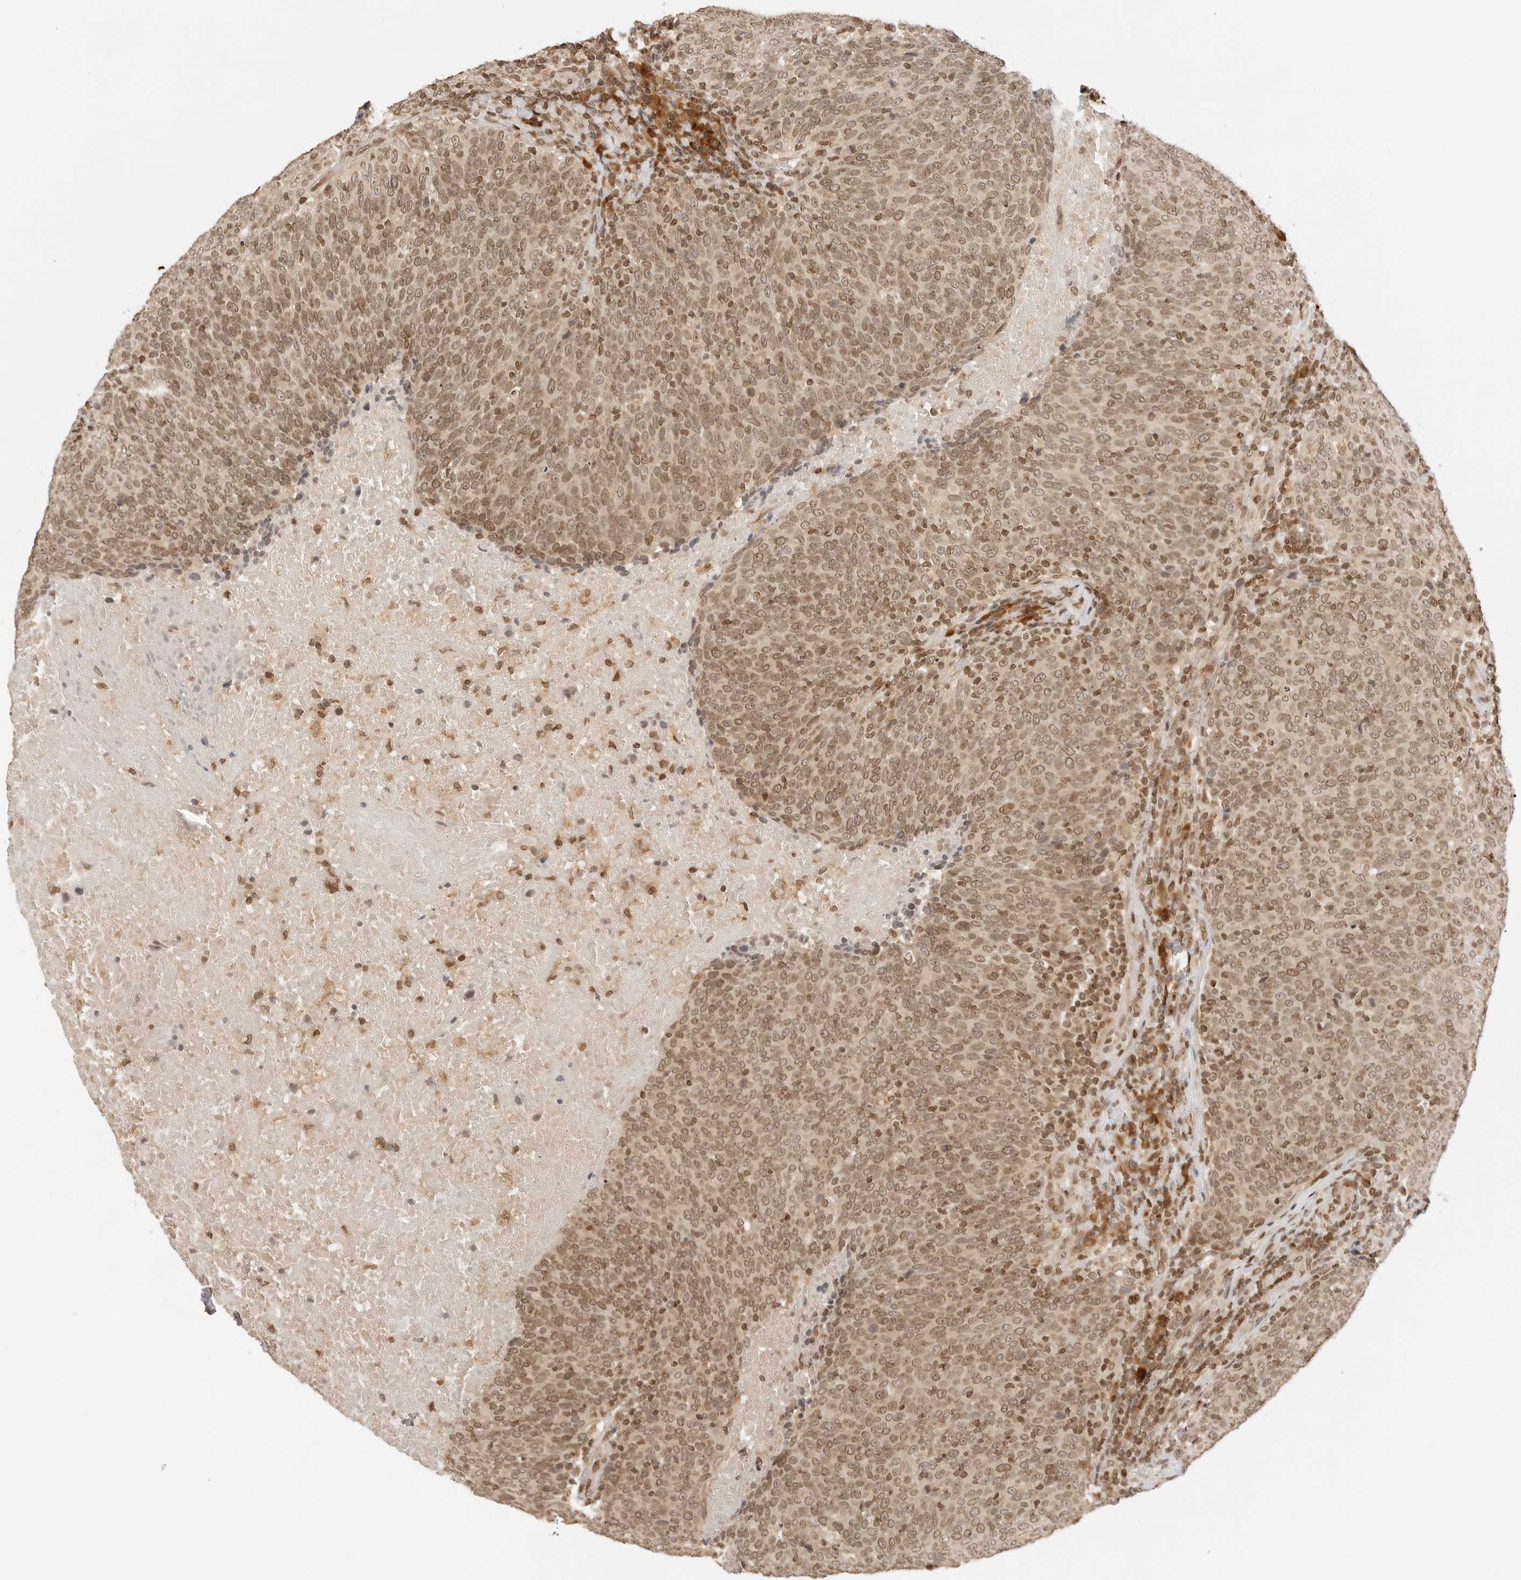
{"staining": {"intensity": "moderate", "quantity": ">75%", "location": "cytoplasmic/membranous,nuclear"}, "tissue": "head and neck cancer", "cell_type": "Tumor cells", "image_type": "cancer", "snomed": [{"axis": "morphology", "description": "Squamous cell carcinoma, NOS"}, {"axis": "morphology", "description": "Squamous cell carcinoma, metastatic, NOS"}, {"axis": "topography", "description": "Lymph node"}, {"axis": "topography", "description": "Head-Neck"}], "caption": "The histopathology image shows staining of metastatic squamous cell carcinoma (head and neck), revealing moderate cytoplasmic/membranous and nuclear protein positivity (brown color) within tumor cells.", "gene": "POLH", "patient": {"sex": "male", "age": 62}}